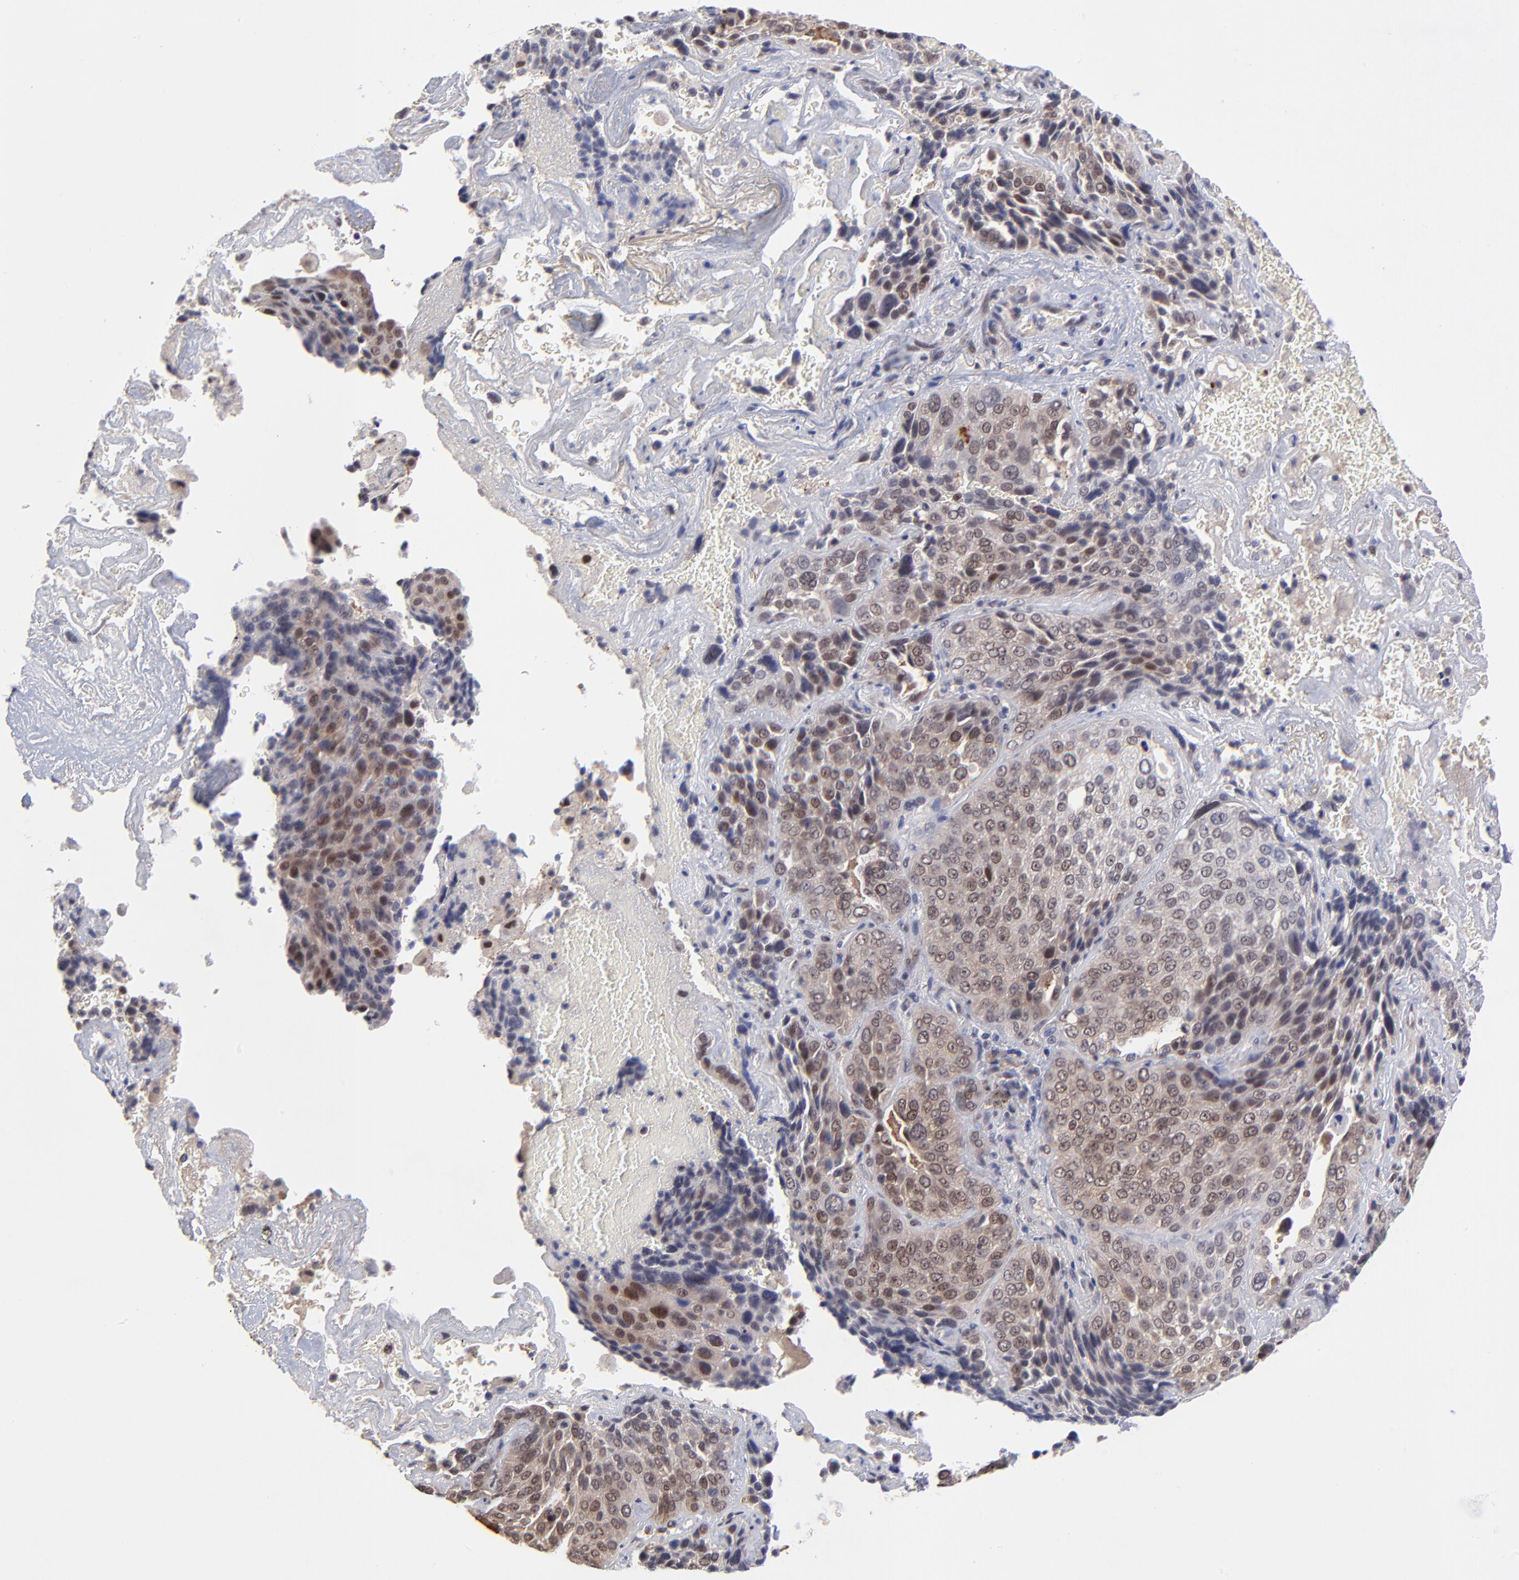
{"staining": {"intensity": "weak", "quantity": ">75%", "location": "cytoplasmic/membranous"}, "tissue": "lung cancer", "cell_type": "Tumor cells", "image_type": "cancer", "snomed": [{"axis": "morphology", "description": "Squamous cell carcinoma, NOS"}, {"axis": "topography", "description": "Lung"}], "caption": "Lung squamous cell carcinoma stained with a brown dye demonstrates weak cytoplasmic/membranous positive staining in approximately >75% of tumor cells.", "gene": "UBE2E3", "patient": {"sex": "male", "age": 54}}